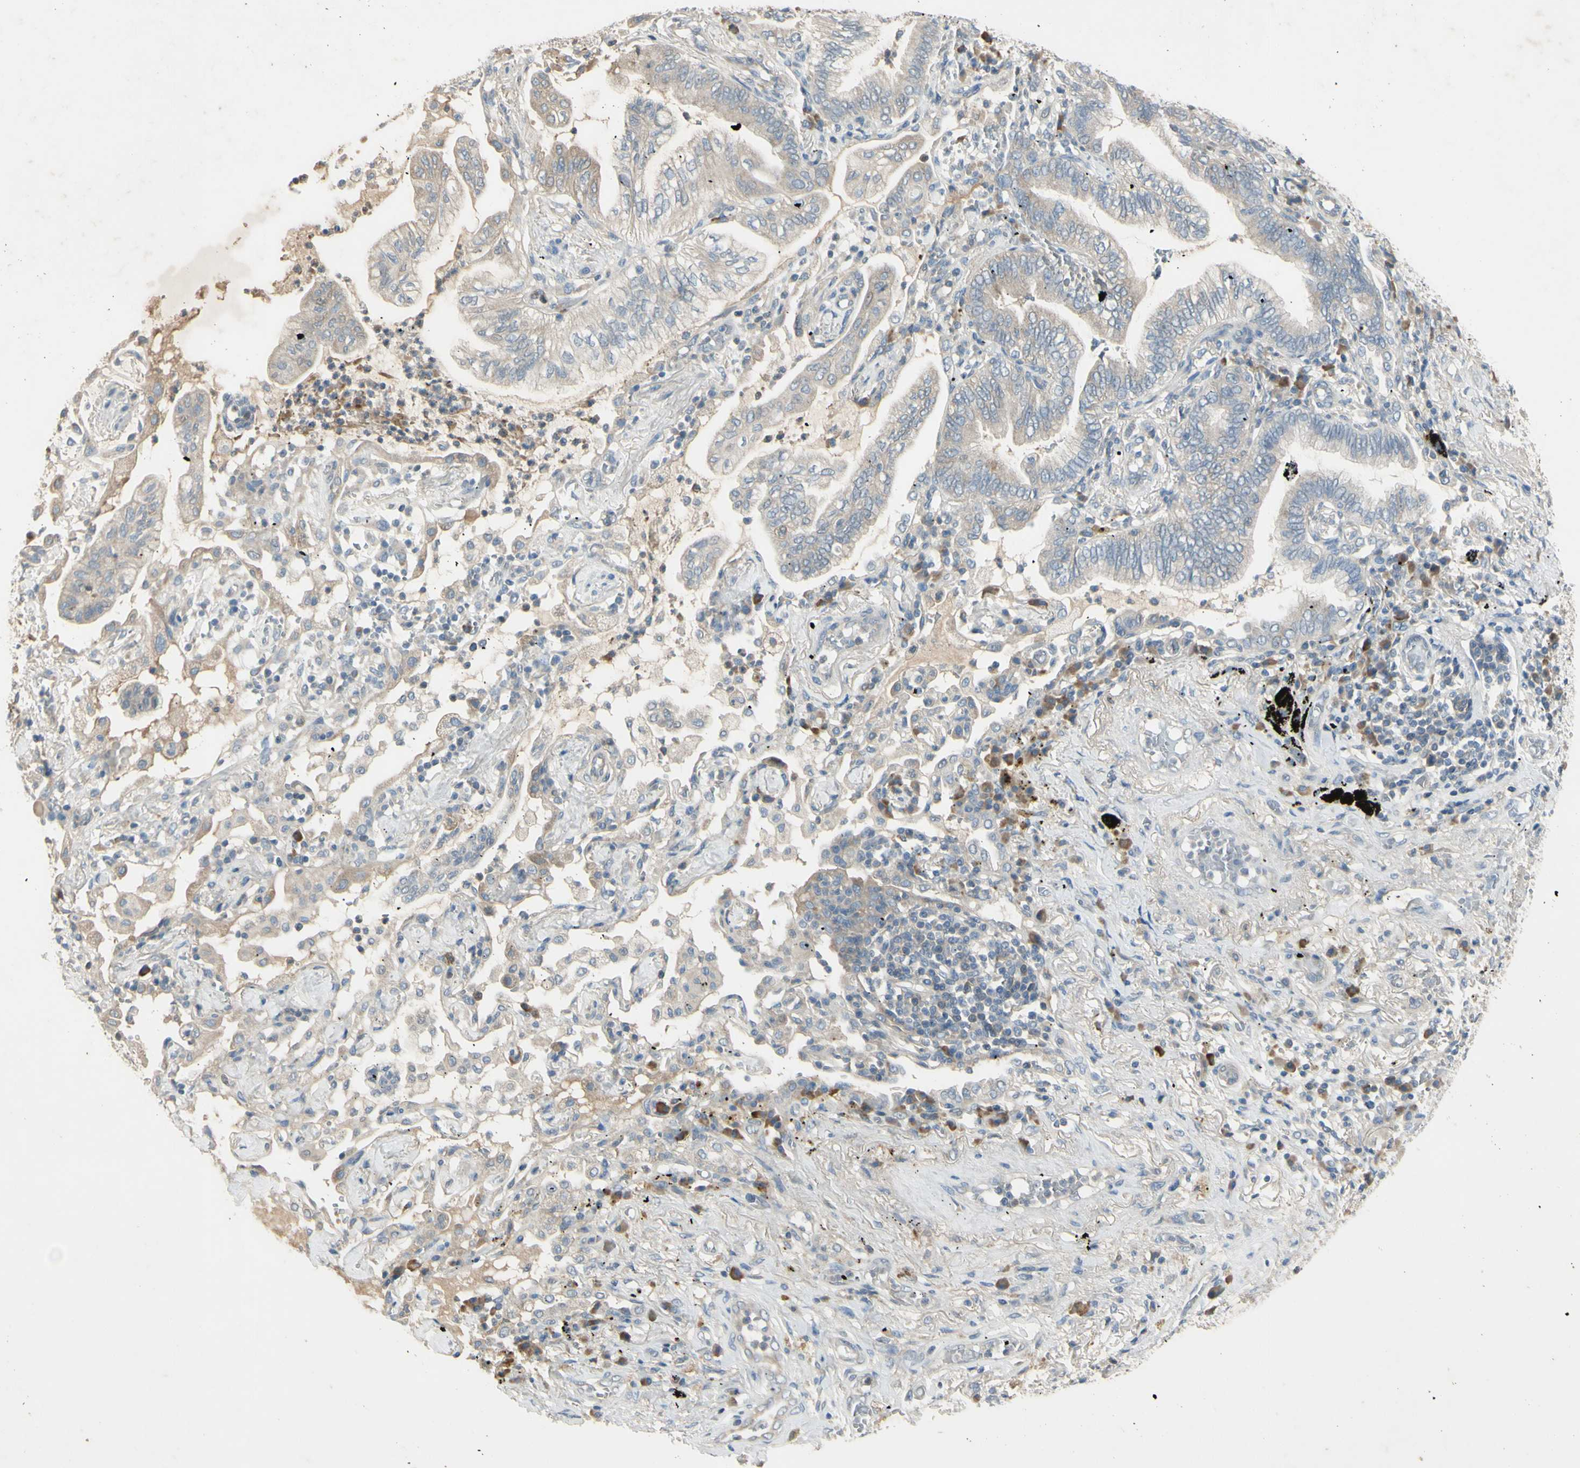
{"staining": {"intensity": "weak", "quantity": "<25%", "location": "cytoplasmic/membranous"}, "tissue": "lung cancer", "cell_type": "Tumor cells", "image_type": "cancer", "snomed": [{"axis": "morphology", "description": "Normal tissue, NOS"}, {"axis": "morphology", "description": "Adenocarcinoma, NOS"}, {"axis": "topography", "description": "Bronchus"}, {"axis": "topography", "description": "Lung"}], "caption": "Tumor cells show no significant positivity in adenocarcinoma (lung).", "gene": "AATK", "patient": {"sex": "female", "age": 70}}